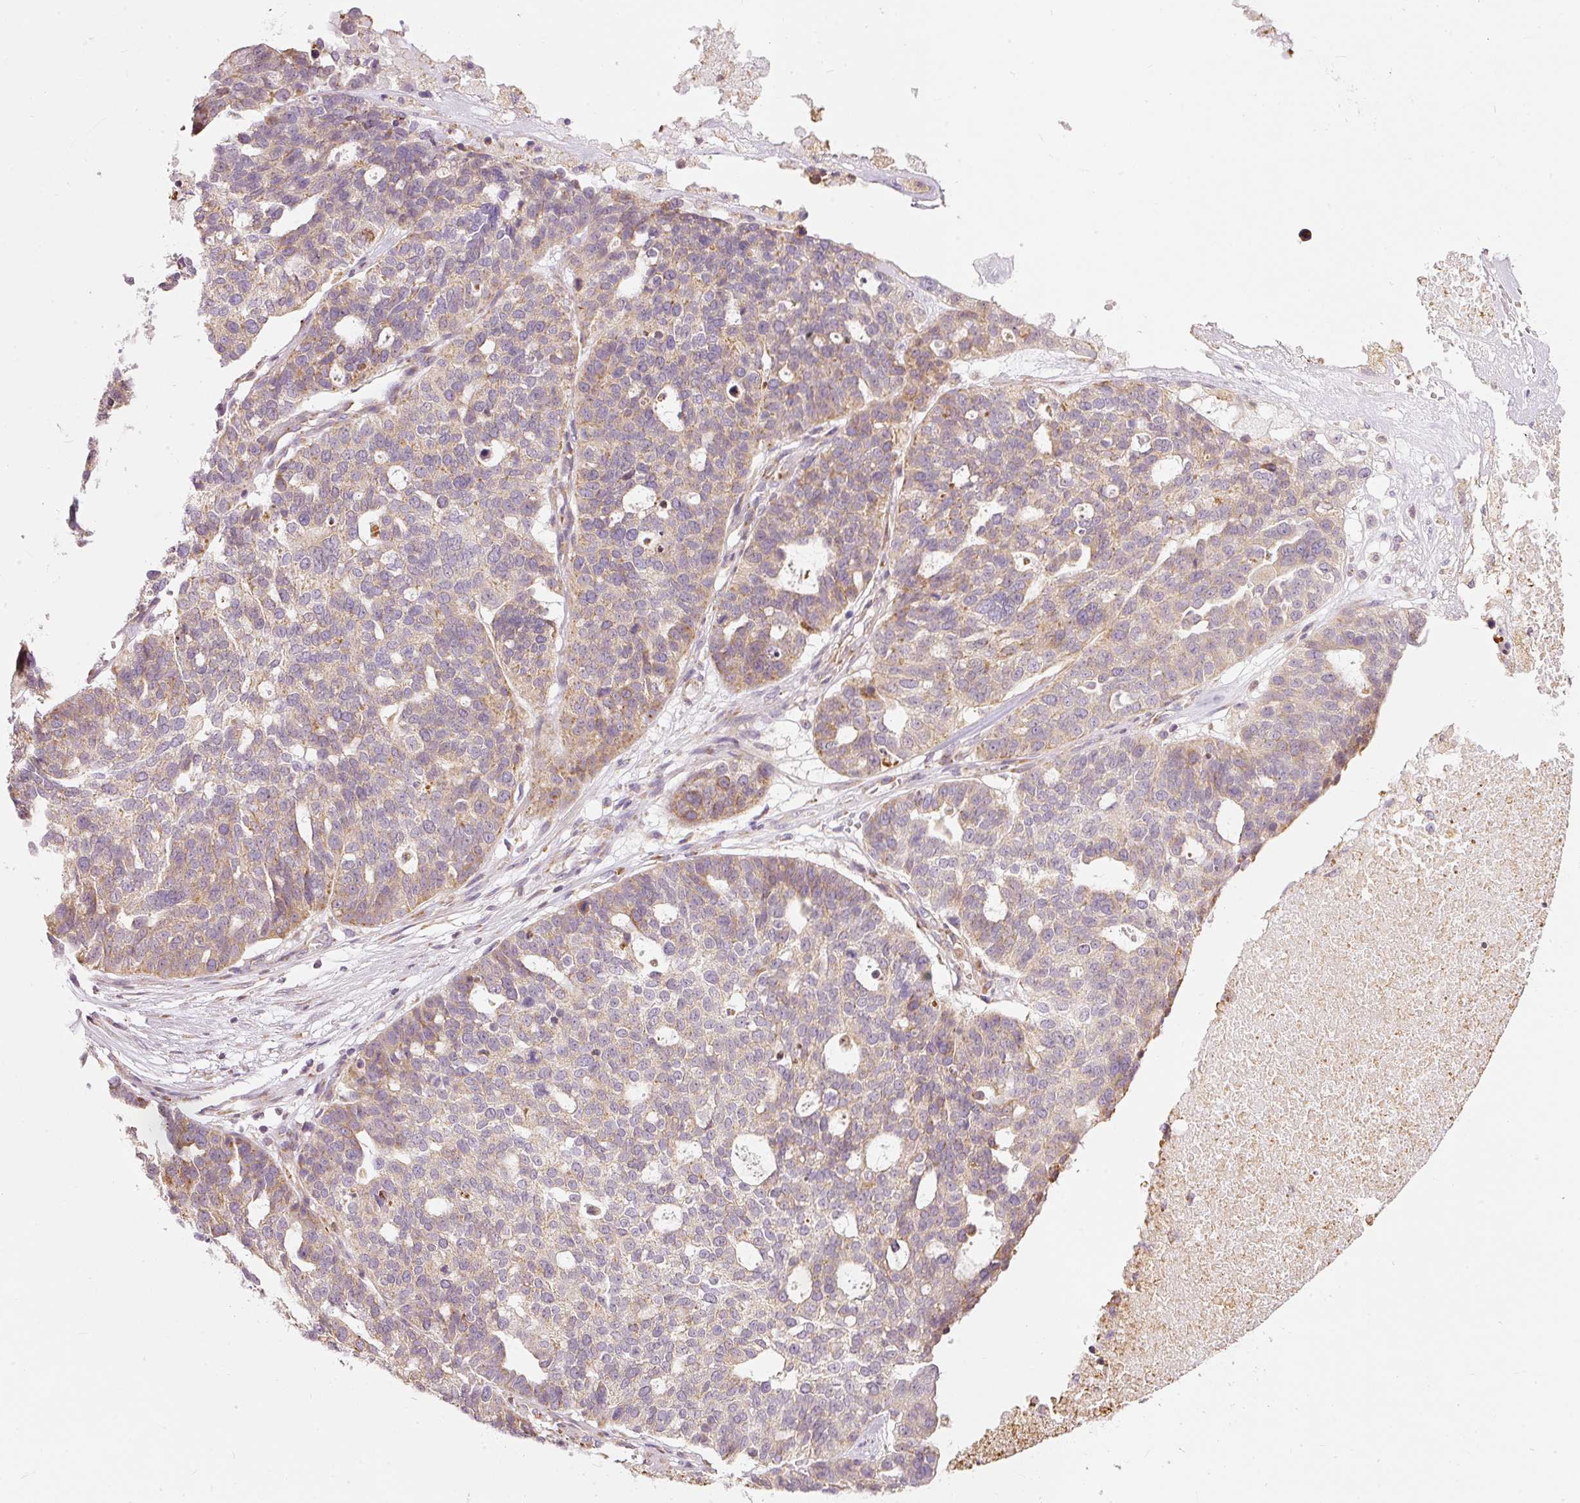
{"staining": {"intensity": "weak", "quantity": "25%-75%", "location": "cytoplasmic/membranous"}, "tissue": "ovarian cancer", "cell_type": "Tumor cells", "image_type": "cancer", "snomed": [{"axis": "morphology", "description": "Cystadenocarcinoma, serous, NOS"}, {"axis": "topography", "description": "Ovary"}], "caption": "Serous cystadenocarcinoma (ovarian) stained for a protein (brown) displays weak cytoplasmic/membranous positive staining in approximately 25%-75% of tumor cells.", "gene": "SNAPC5", "patient": {"sex": "female", "age": 59}}